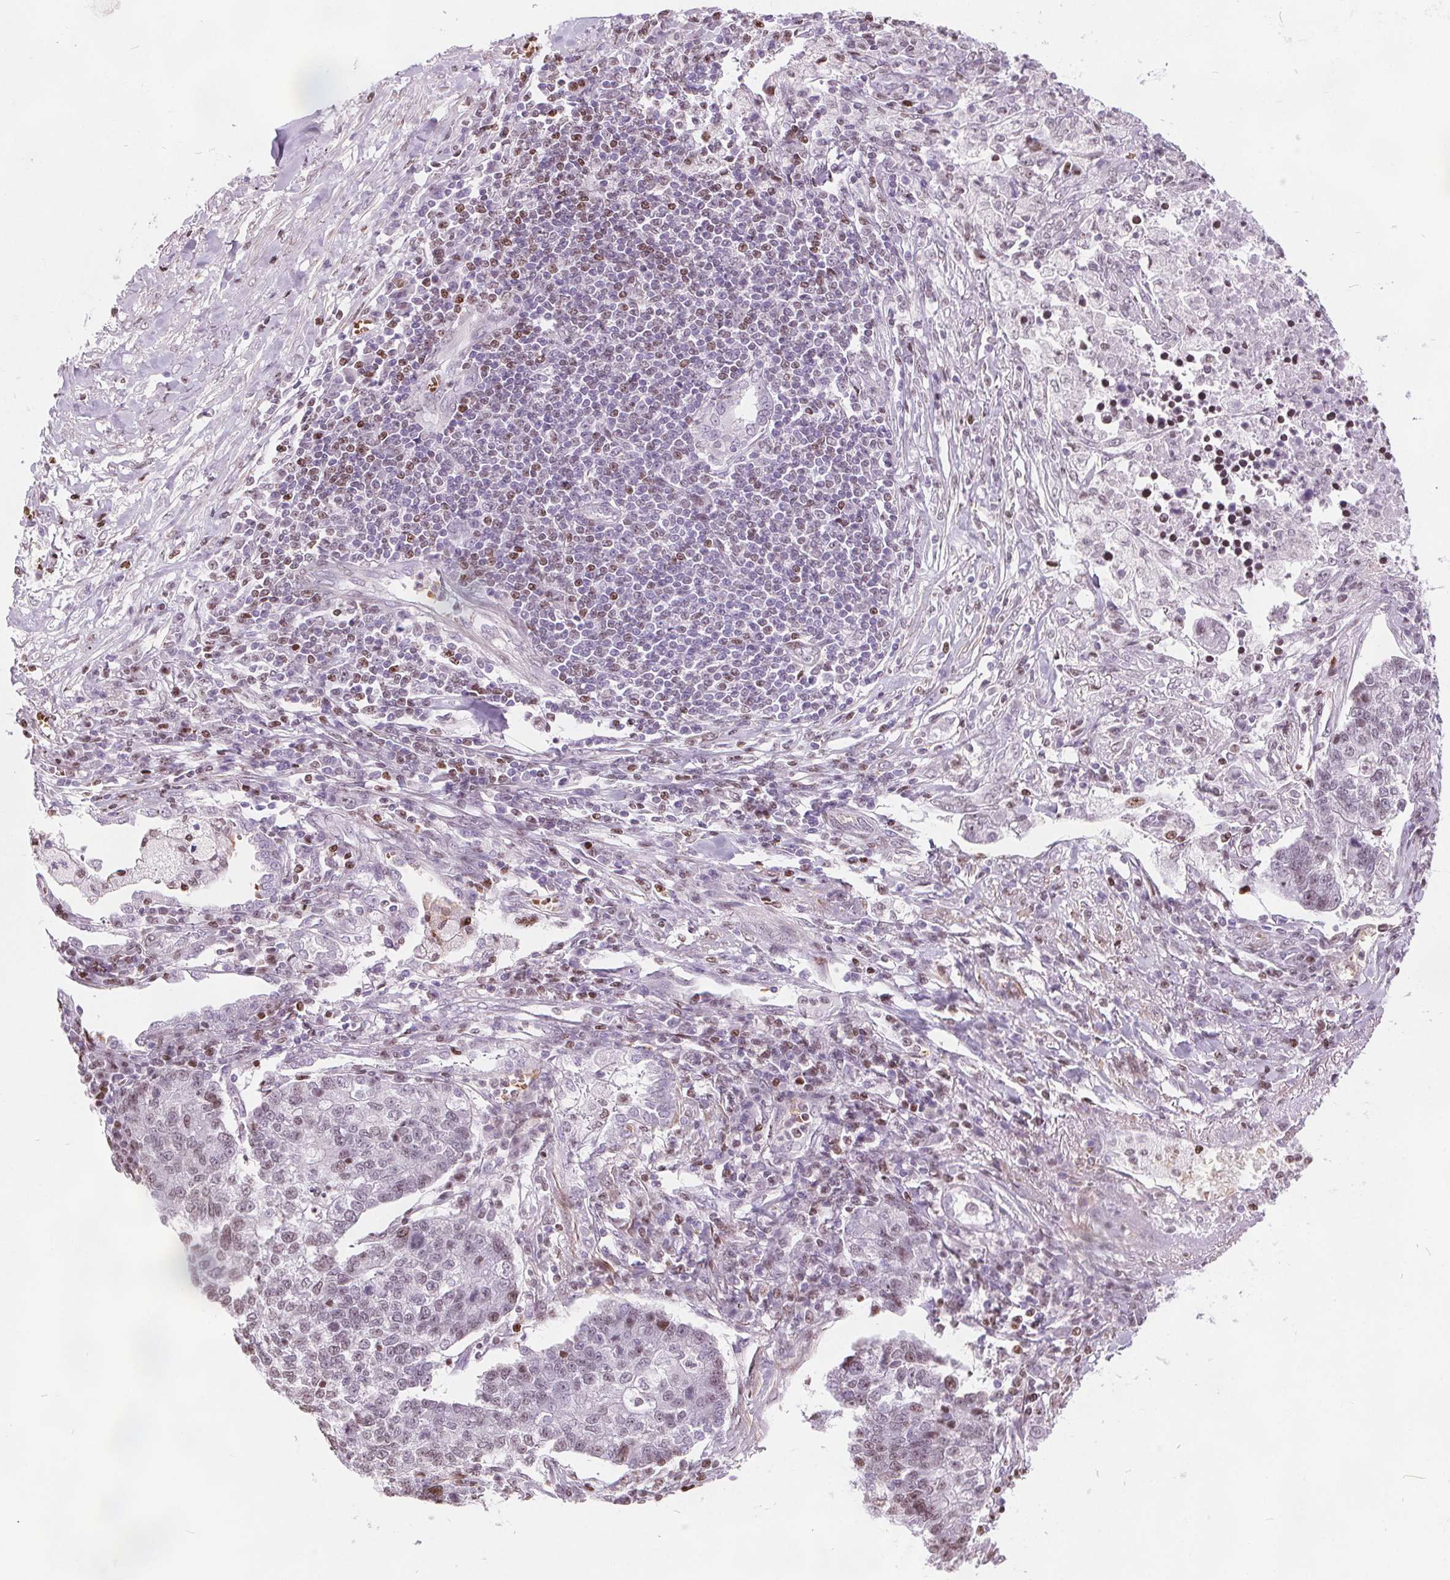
{"staining": {"intensity": "weak", "quantity": "25%-75%", "location": "nuclear"}, "tissue": "lung cancer", "cell_type": "Tumor cells", "image_type": "cancer", "snomed": [{"axis": "morphology", "description": "Adenocarcinoma, NOS"}, {"axis": "topography", "description": "Lung"}], "caption": "IHC (DAB (3,3'-diaminobenzidine)) staining of lung cancer shows weak nuclear protein staining in about 25%-75% of tumor cells.", "gene": "ISLR2", "patient": {"sex": "male", "age": 57}}